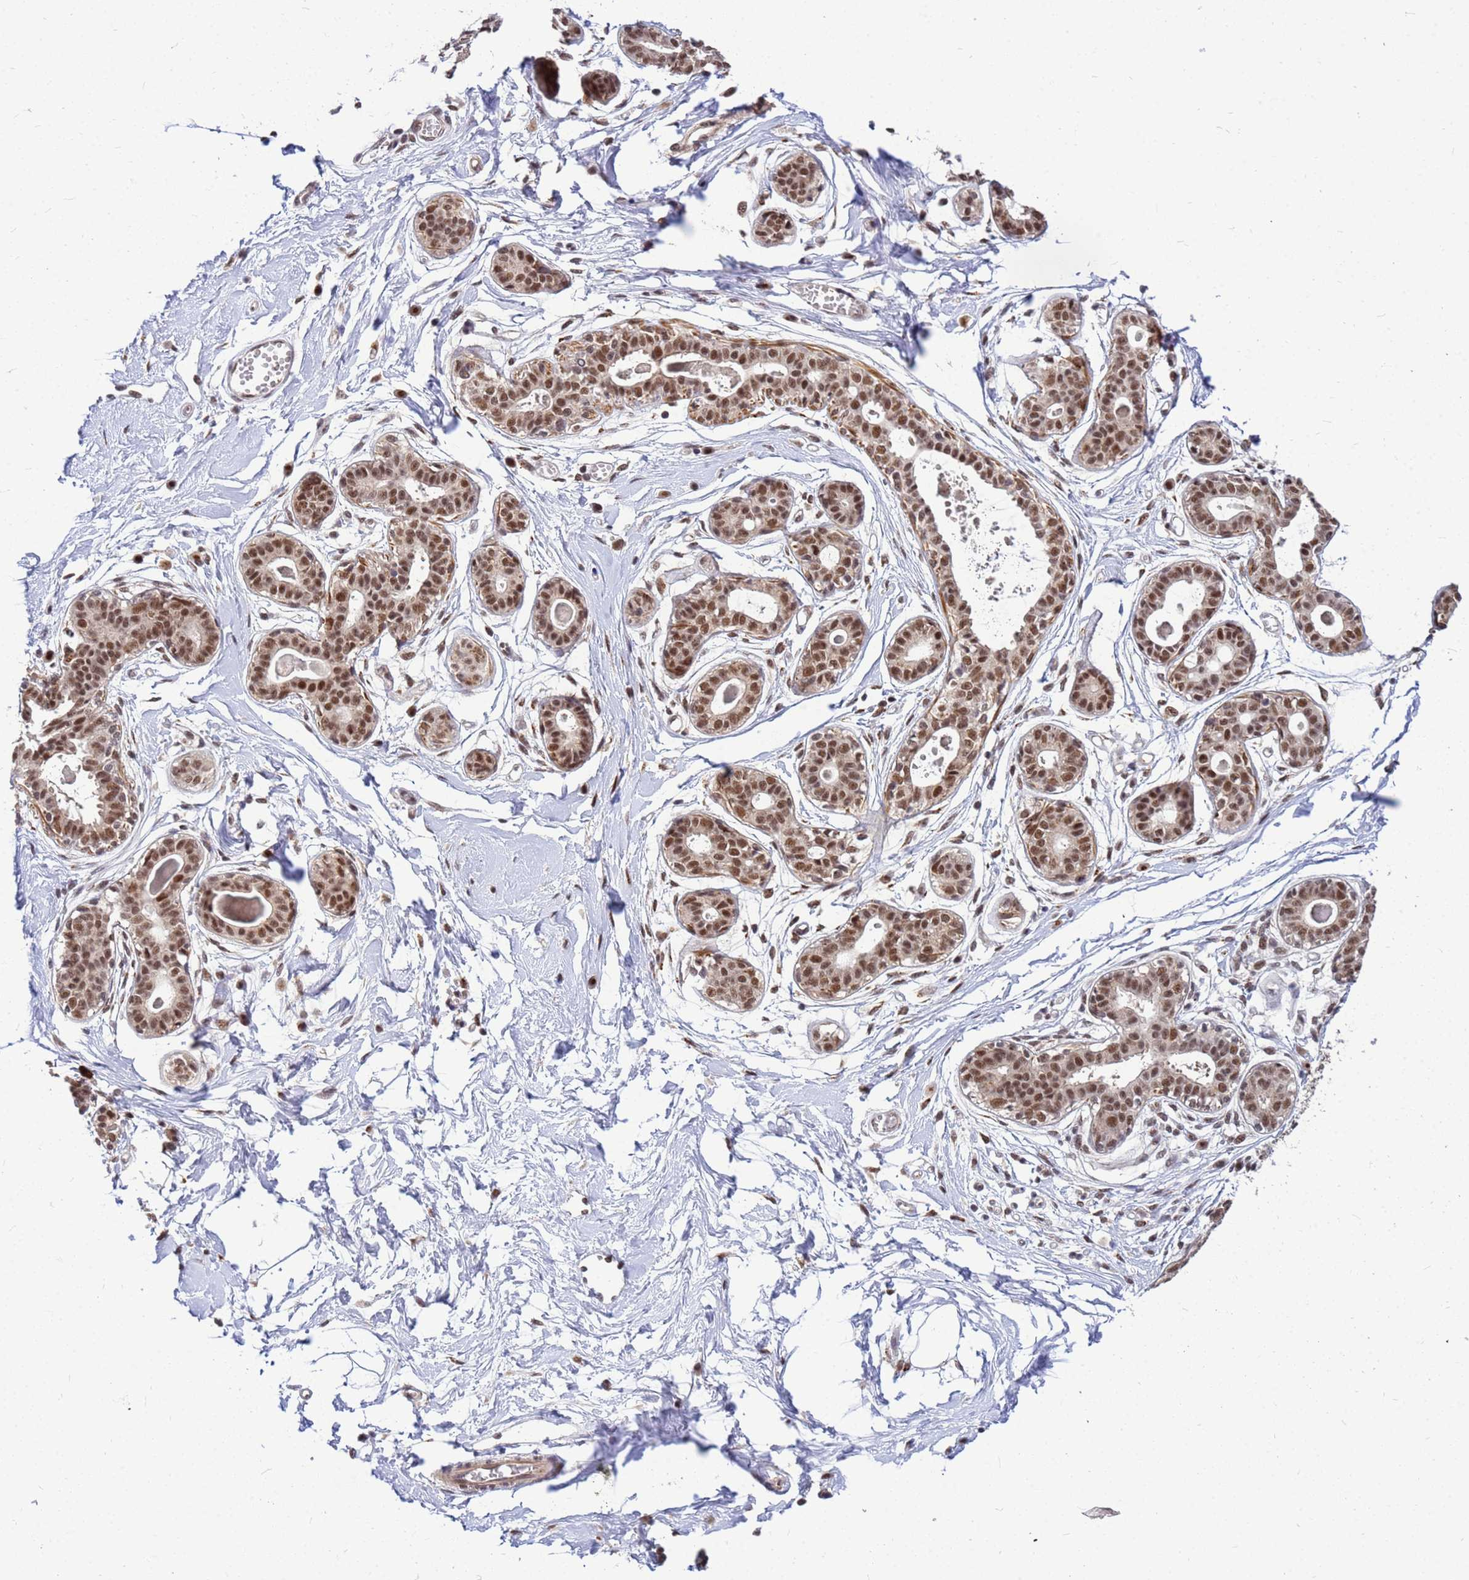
{"staining": {"intensity": "negative", "quantity": "none", "location": "none"}, "tissue": "breast", "cell_type": "Adipocytes", "image_type": "normal", "snomed": [{"axis": "morphology", "description": "Normal tissue, NOS"}, {"axis": "topography", "description": "Breast"}], "caption": "The histopathology image shows no significant staining in adipocytes of breast.", "gene": "NCBP2", "patient": {"sex": "female", "age": 45}}